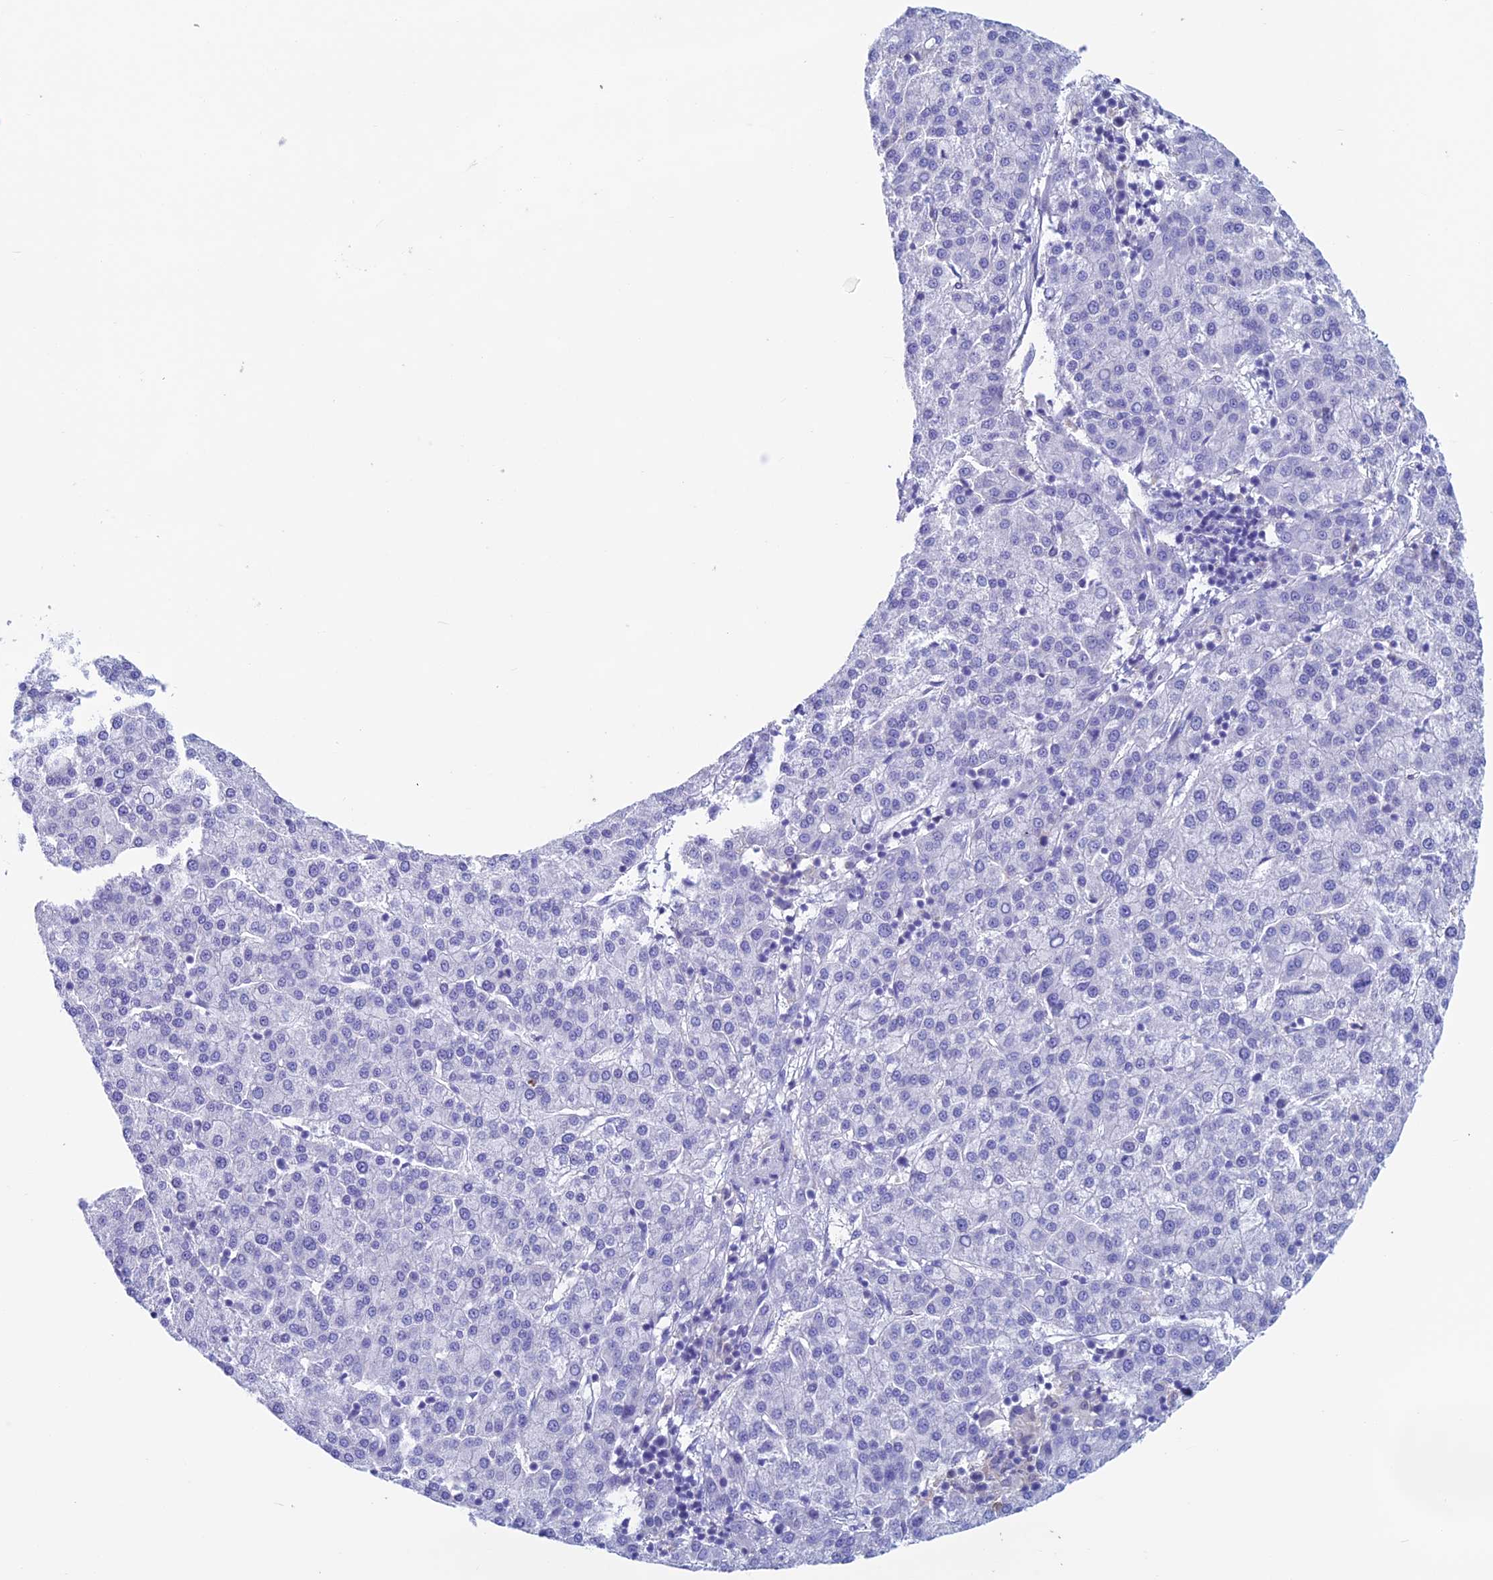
{"staining": {"intensity": "negative", "quantity": "none", "location": "none"}, "tissue": "liver cancer", "cell_type": "Tumor cells", "image_type": "cancer", "snomed": [{"axis": "morphology", "description": "Carcinoma, Hepatocellular, NOS"}, {"axis": "topography", "description": "Liver"}], "caption": "IHC histopathology image of neoplastic tissue: hepatocellular carcinoma (liver) stained with DAB (3,3'-diaminobenzidine) displays no significant protein expression in tumor cells. (IHC, brightfield microscopy, high magnification).", "gene": "KCNK17", "patient": {"sex": "female", "age": 58}}